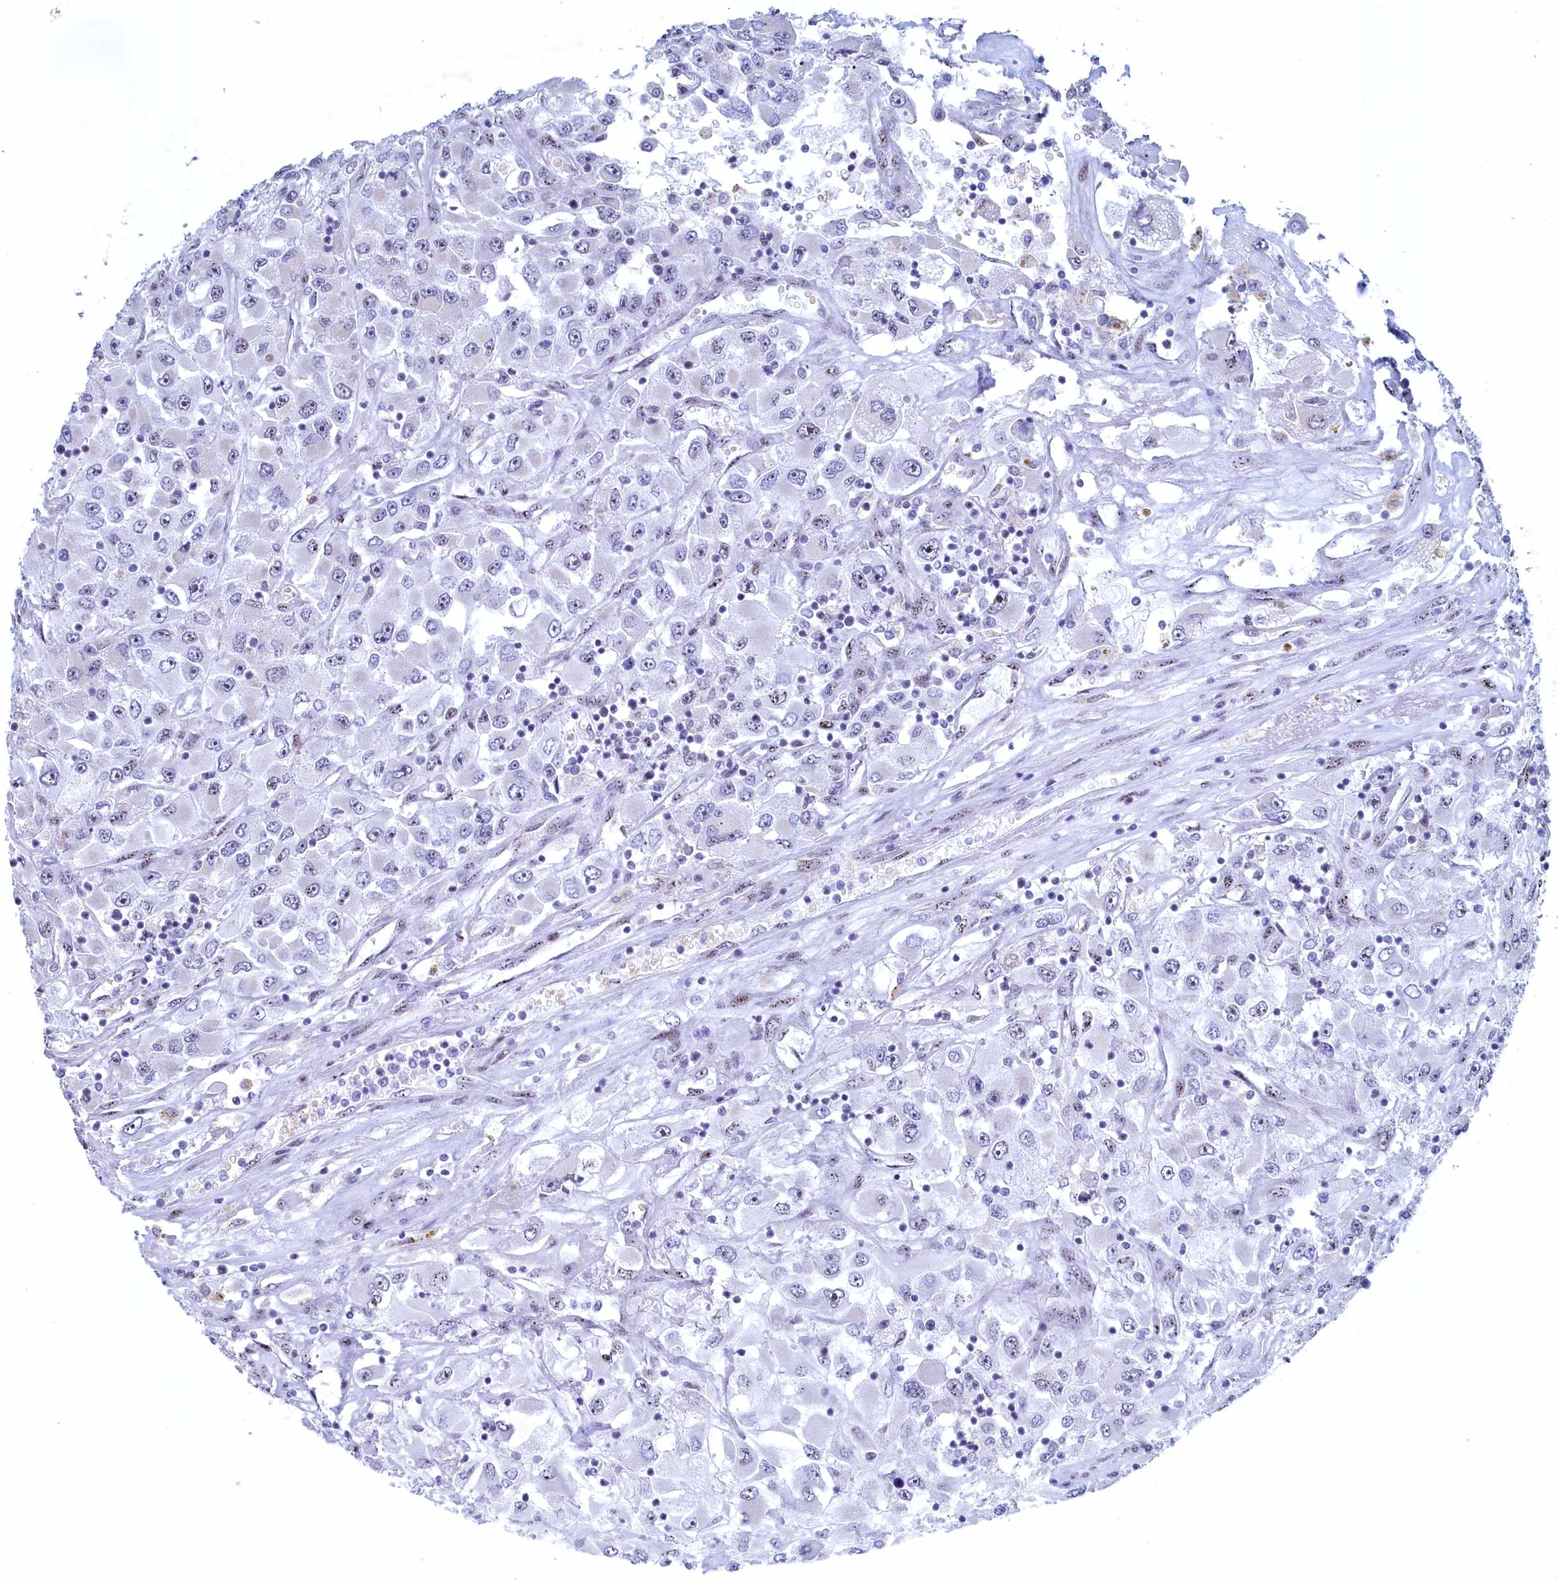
{"staining": {"intensity": "weak", "quantity": "<25%", "location": "nuclear"}, "tissue": "renal cancer", "cell_type": "Tumor cells", "image_type": "cancer", "snomed": [{"axis": "morphology", "description": "Adenocarcinoma, NOS"}, {"axis": "topography", "description": "Kidney"}], "caption": "The photomicrograph reveals no staining of tumor cells in renal cancer (adenocarcinoma). Brightfield microscopy of immunohistochemistry (IHC) stained with DAB (3,3'-diaminobenzidine) (brown) and hematoxylin (blue), captured at high magnification.", "gene": "WDR76", "patient": {"sex": "female", "age": 52}}